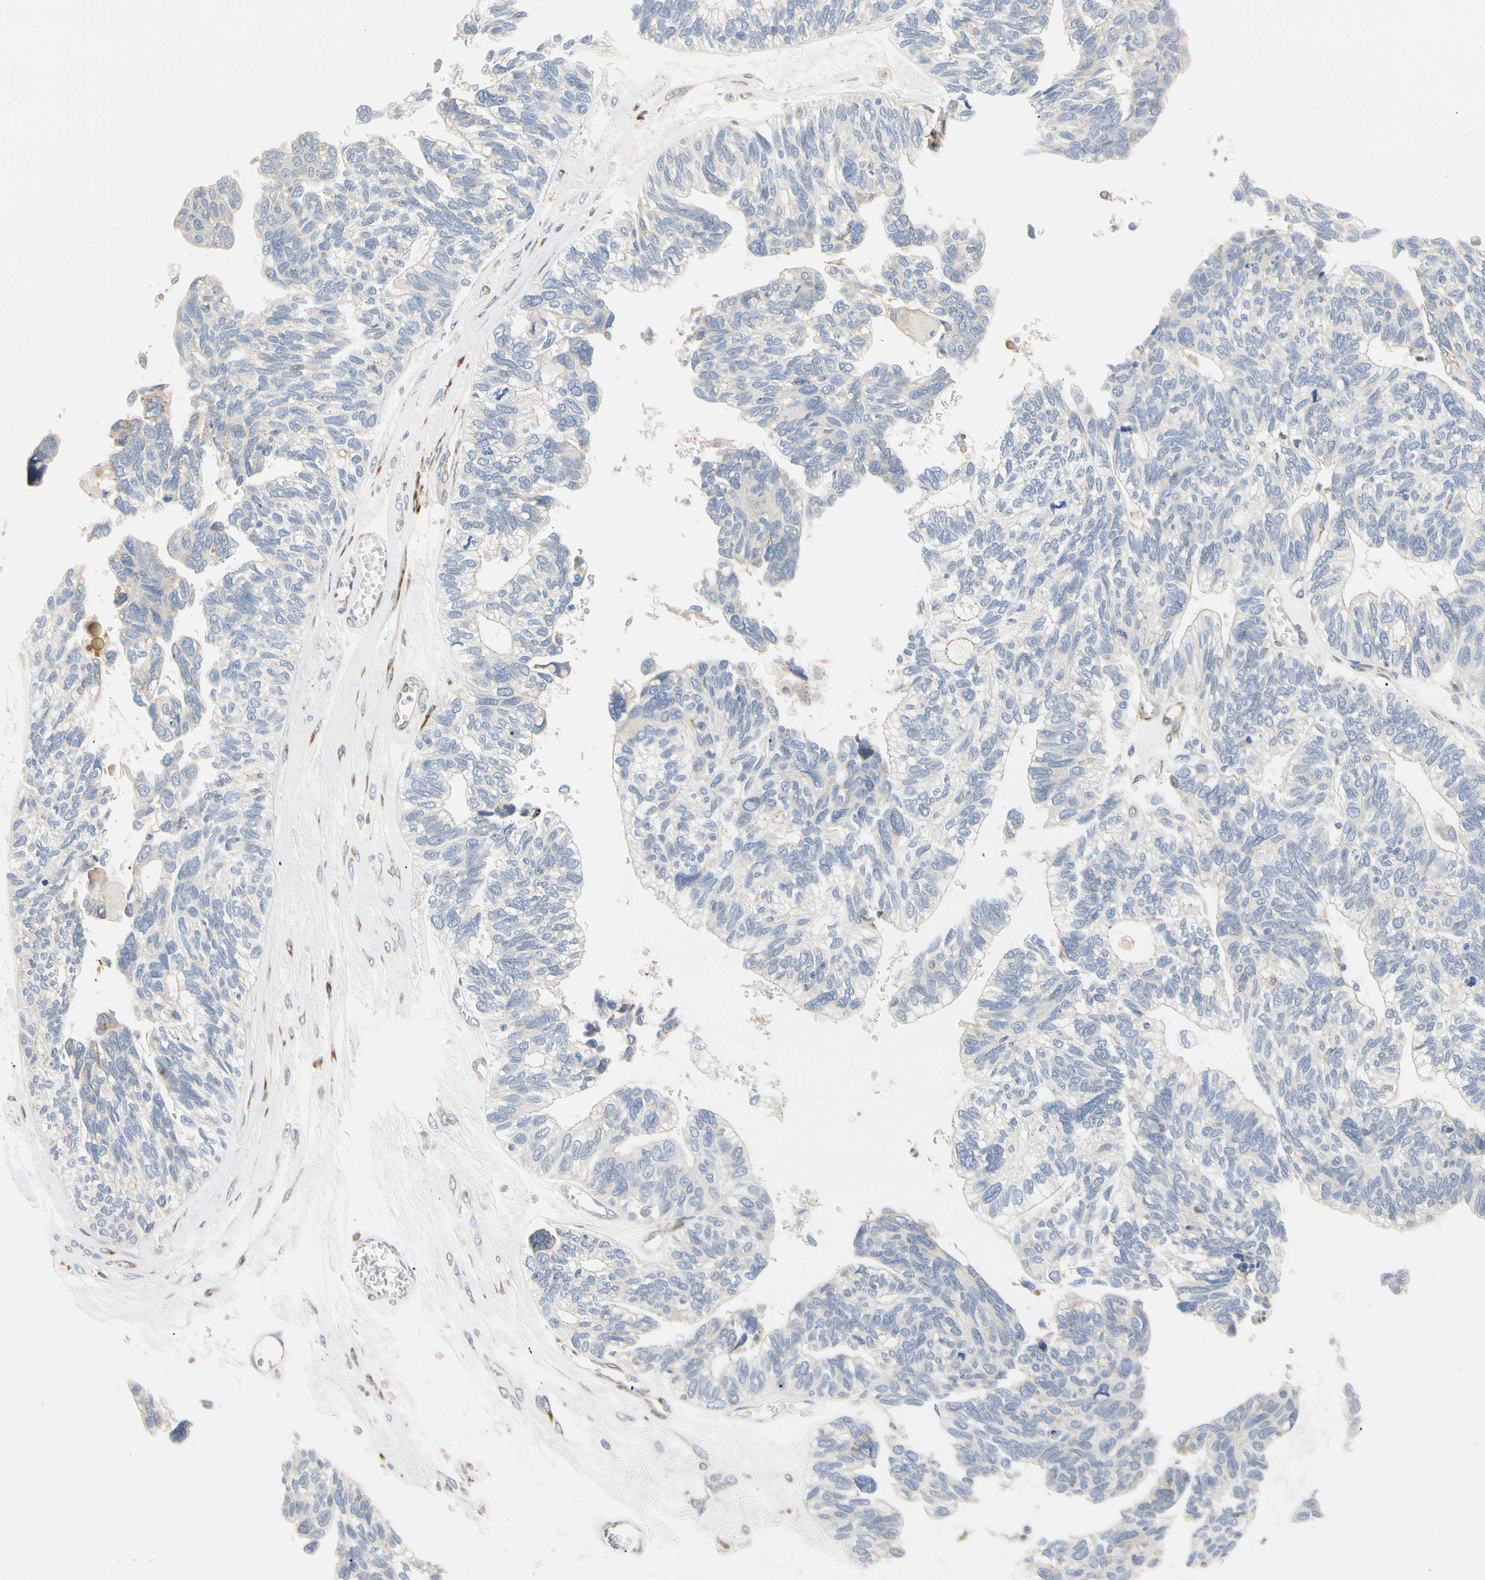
{"staining": {"intensity": "negative", "quantity": "none", "location": "none"}, "tissue": "ovarian cancer", "cell_type": "Tumor cells", "image_type": "cancer", "snomed": [{"axis": "morphology", "description": "Cystadenocarcinoma, serous, NOS"}, {"axis": "topography", "description": "Ovary"}], "caption": "DAB (3,3'-diaminobenzidine) immunohistochemical staining of human ovarian cancer exhibits no significant expression in tumor cells.", "gene": "ZNF236", "patient": {"sex": "female", "age": 79}}